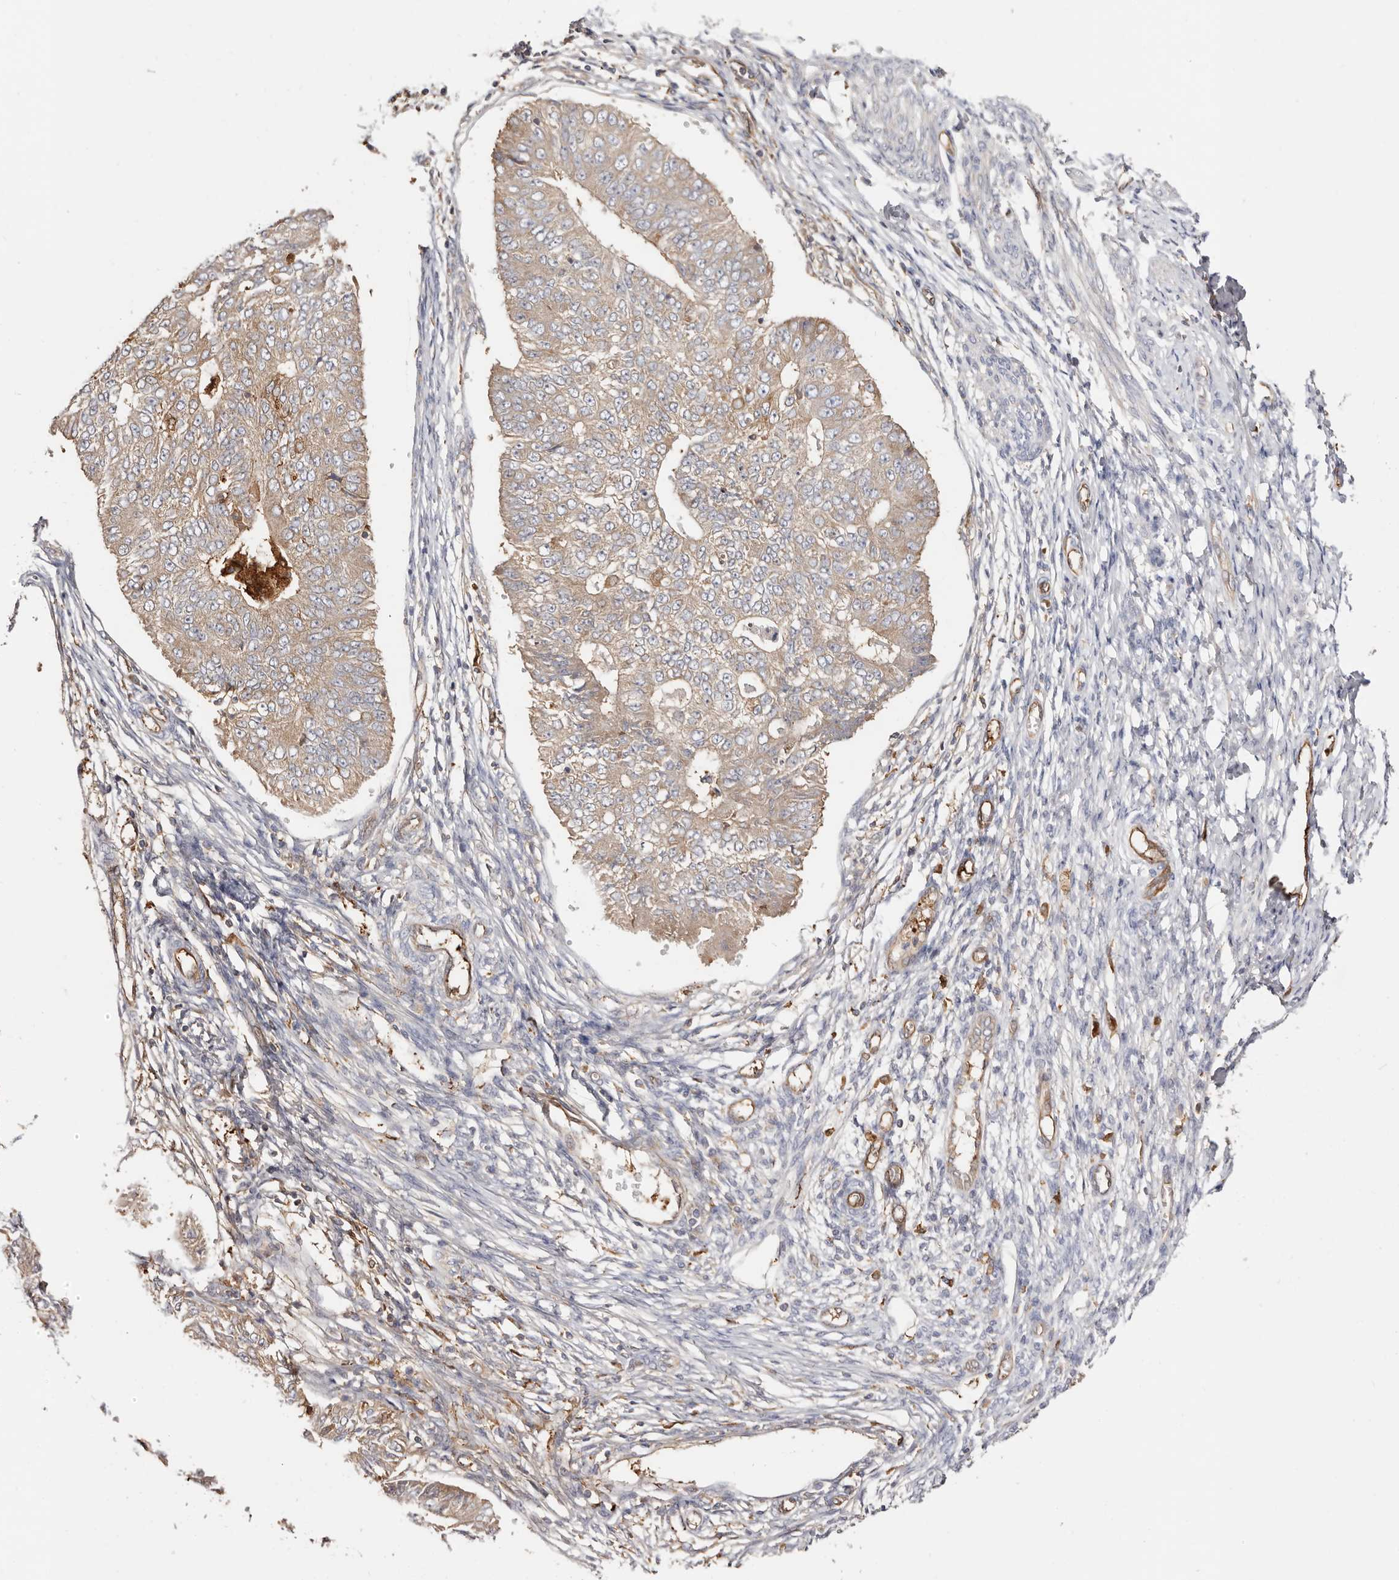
{"staining": {"intensity": "weak", "quantity": ">75%", "location": "cytoplasmic/membranous"}, "tissue": "endometrial cancer", "cell_type": "Tumor cells", "image_type": "cancer", "snomed": [{"axis": "morphology", "description": "Adenocarcinoma, NOS"}, {"axis": "topography", "description": "Endometrium"}], "caption": "IHC (DAB) staining of endometrial cancer (adenocarcinoma) reveals weak cytoplasmic/membranous protein positivity in approximately >75% of tumor cells.", "gene": "LAP3", "patient": {"sex": "female", "age": 32}}